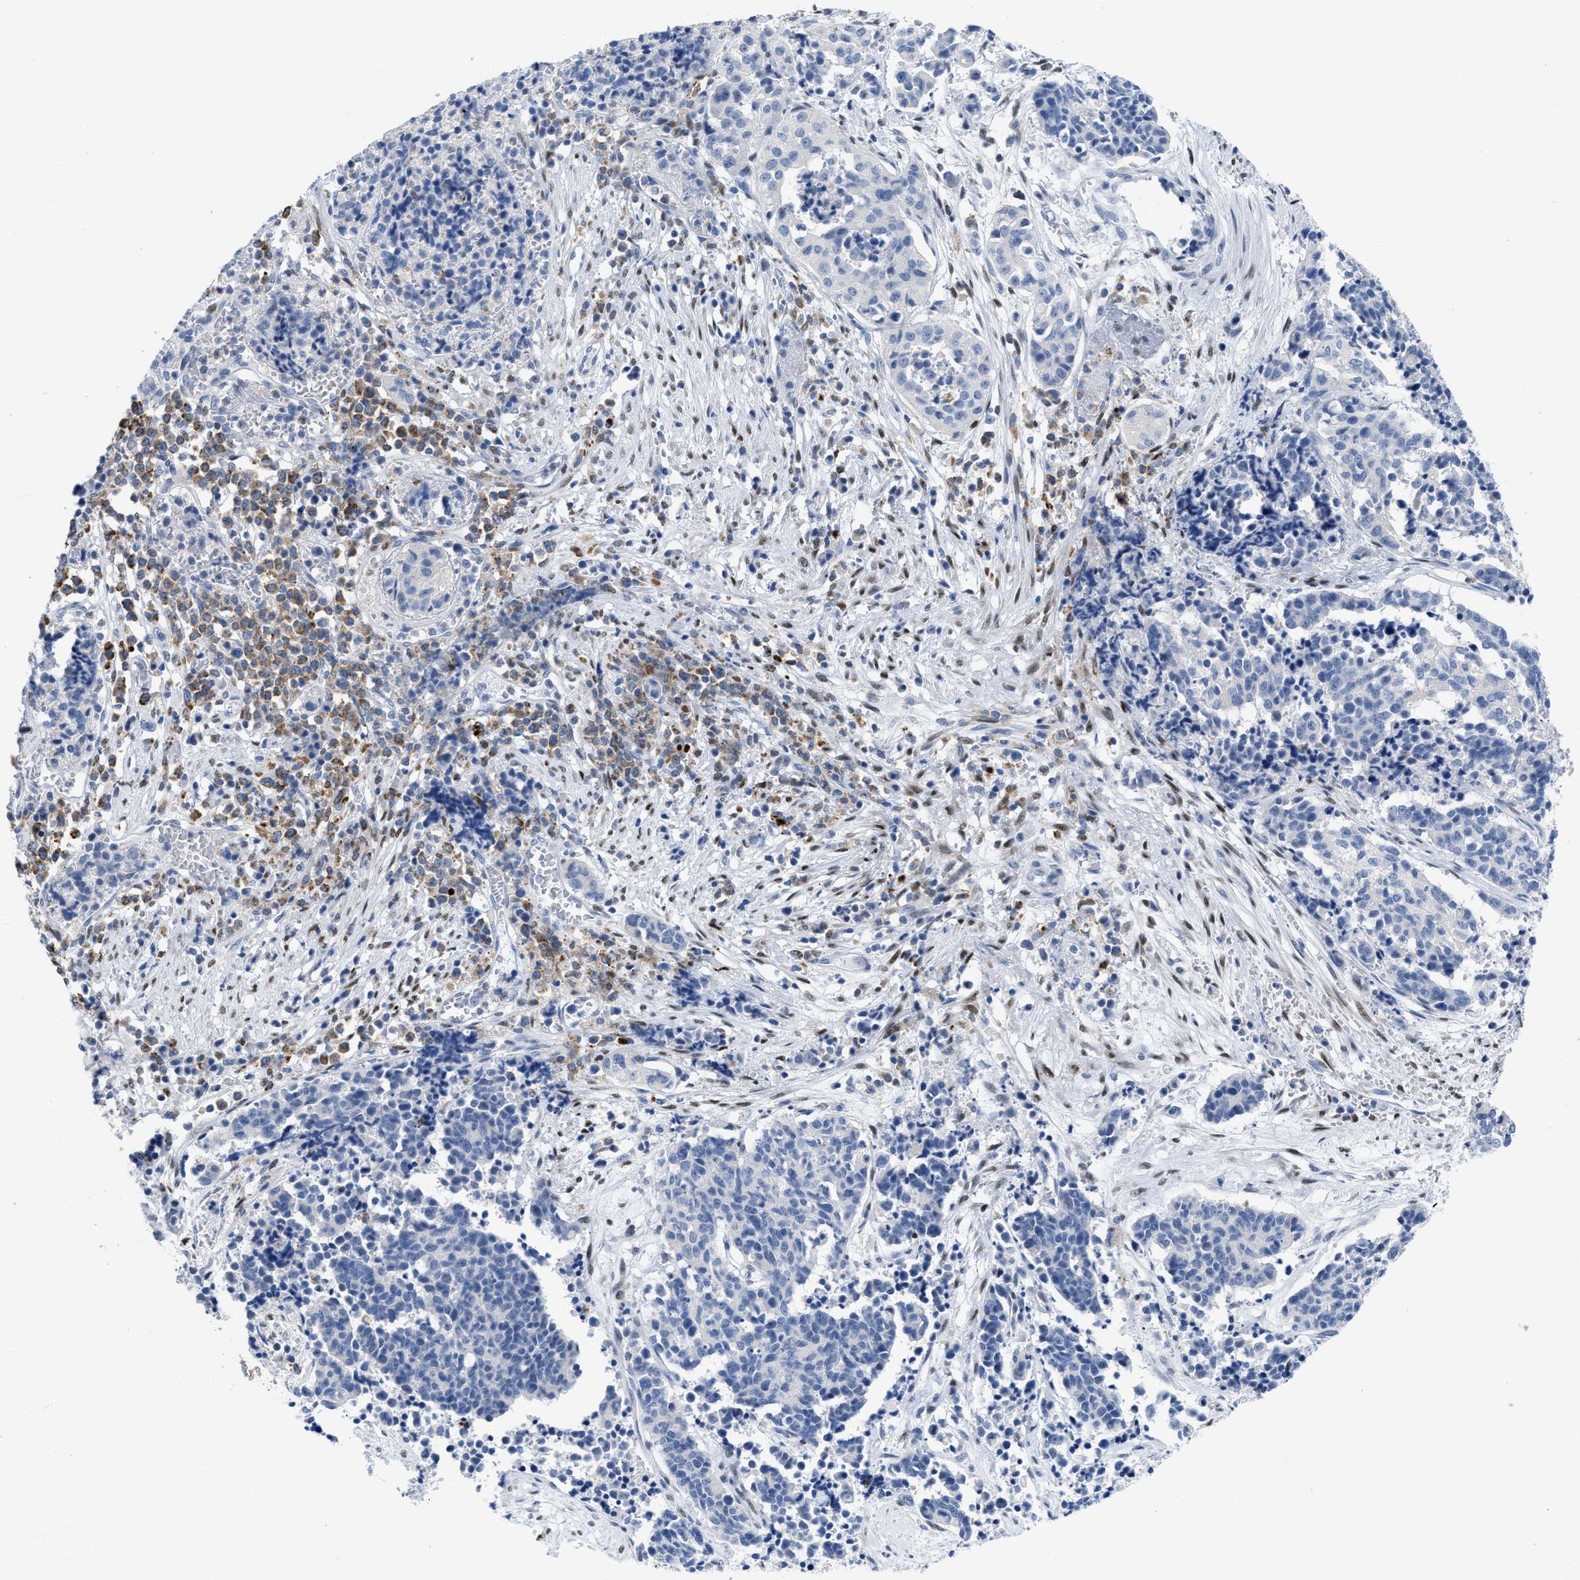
{"staining": {"intensity": "negative", "quantity": "none", "location": "none"}, "tissue": "cervical cancer", "cell_type": "Tumor cells", "image_type": "cancer", "snomed": [{"axis": "morphology", "description": "Squamous cell carcinoma, NOS"}, {"axis": "topography", "description": "Cervix"}], "caption": "IHC micrograph of neoplastic tissue: cervical squamous cell carcinoma stained with DAB (3,3'-diaminobenzidine) exhibits no significant protein expression in tumor cells. (Immunohistochemistry (ihc), brightfield microscopy, high magnification).", "gene": "NFIX", "patient": {"sex": "female", "age": 35}}